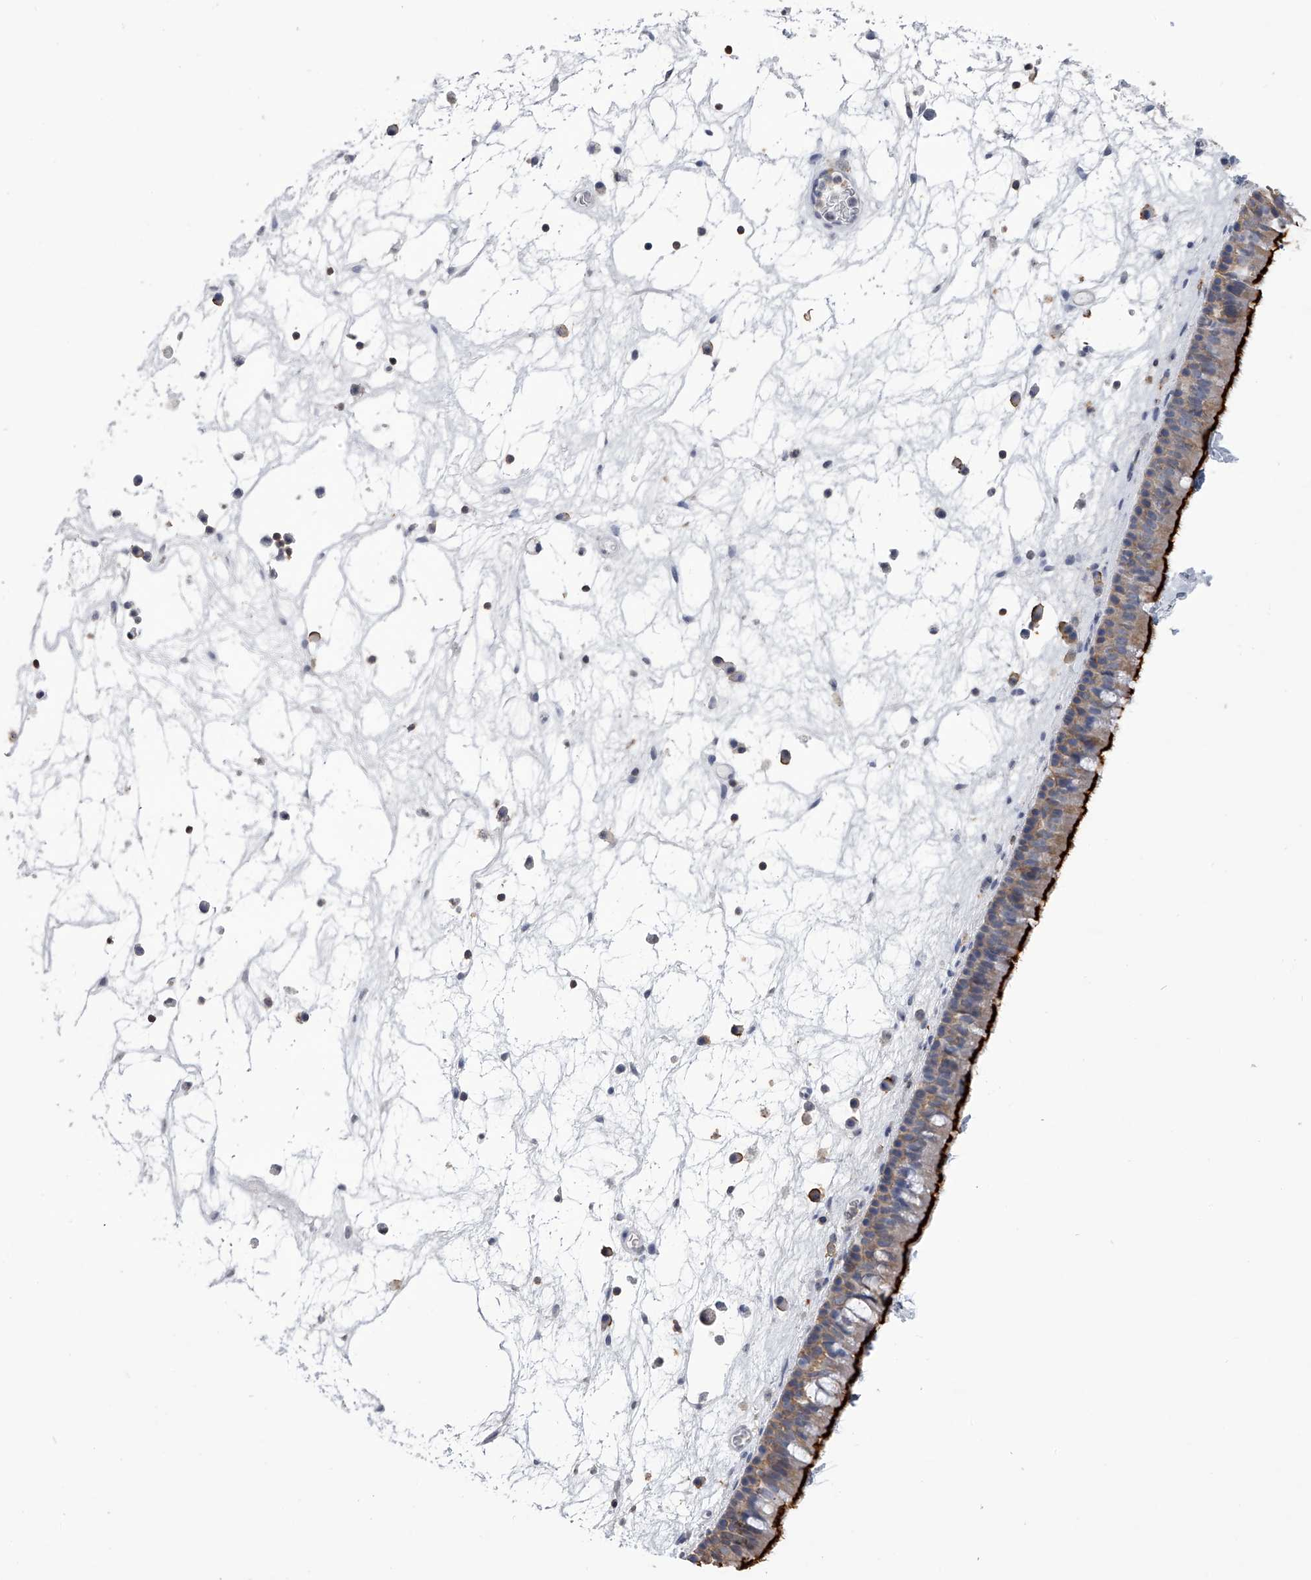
{"staining": {"intensity": "moderate", "quantity": ">75%", "location": "cytoplasmic/membranous"}, "tissue": "nasopharynx", "cell_type": "Respiratory epithelial cells", "image_type": "normal", "snomed": [{"axis": "morphology", "description": "Normal tissue, NOS"}, {"axis": "morphology", "description": "Inflammation, NOS"}, {"axis": "morphology", "description": "Malignant melanoma, Metastatic site"}, {"axis": "topography", "description": "Nasopharynx"}], "caption": "Normal nasopharynx displays moderate cytoplasmic/membranous expression in about >75% of respiratory epithelial cells, visualized by immunohistochemistry.", "gene": "TASP1", "patient": {"sex": "male", "age": 70}}